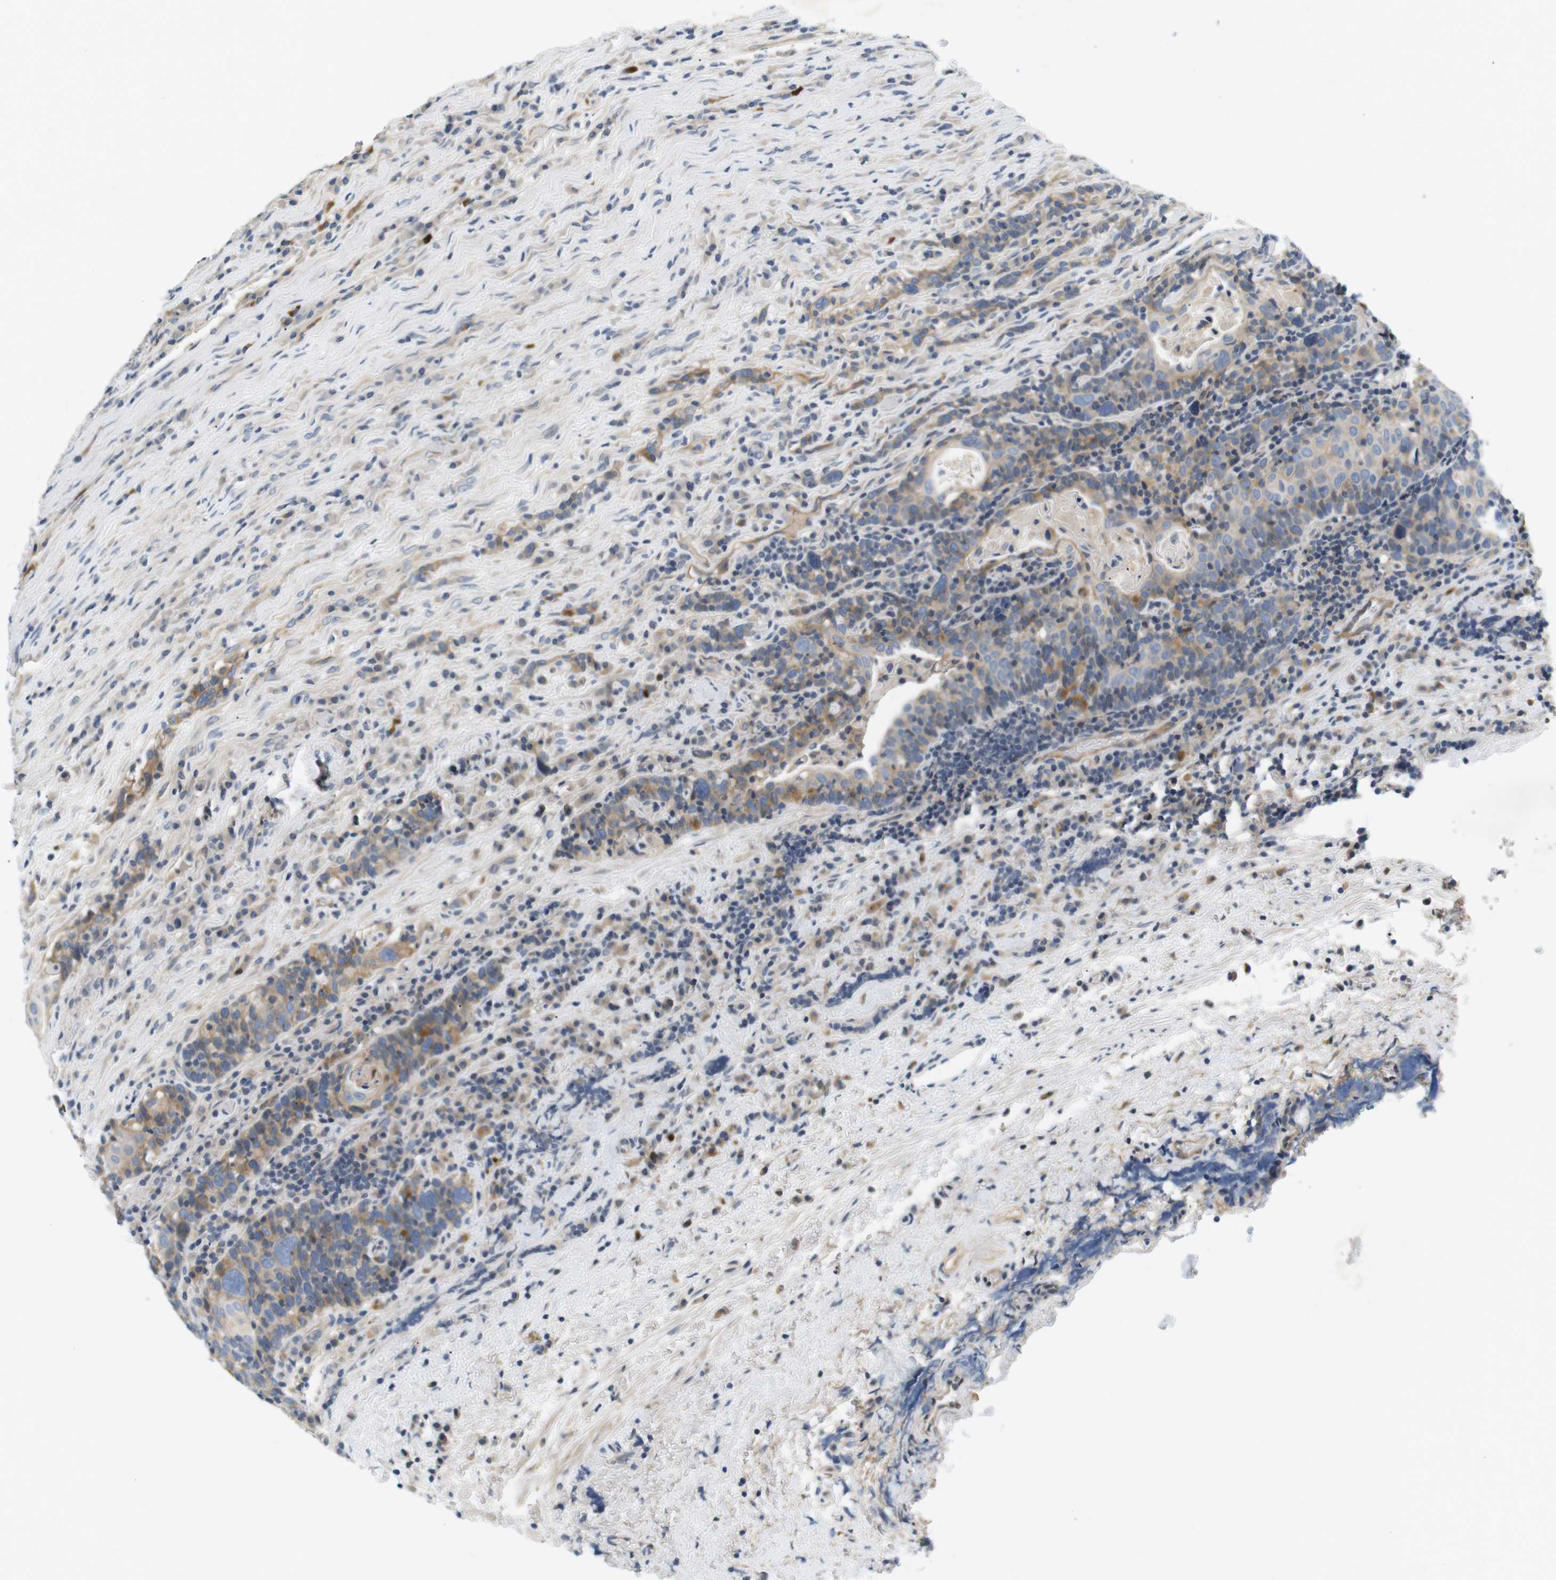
{"staining": {"intensity": "moderate", "quantity": "<25%", "location": "cytoplasmic/membranous"}, "tissue": "head and neck cancer", "cell_type": "Tumor cells", "image_type": "cancer", "snomed": [{"axis": "morphology", "description": "Squamous cell carcinoma, NOS"}, {"axis": "morphology", "description": "Squamous cell carcinoma, metastatic, NOS"}, {"axis": "topography", "description": "Lymph node"}, {"axis": "topography", "description": "Head-Neck"}], "caption": "An IHC image of tumor tissue is shown. Protein staining in brown labels moderate cytoplasmic/membranous positivity in head and neck cancer within tumor cells.", "gene": "SLC30A1", "patient": {"sex": "male", "age": 62}}